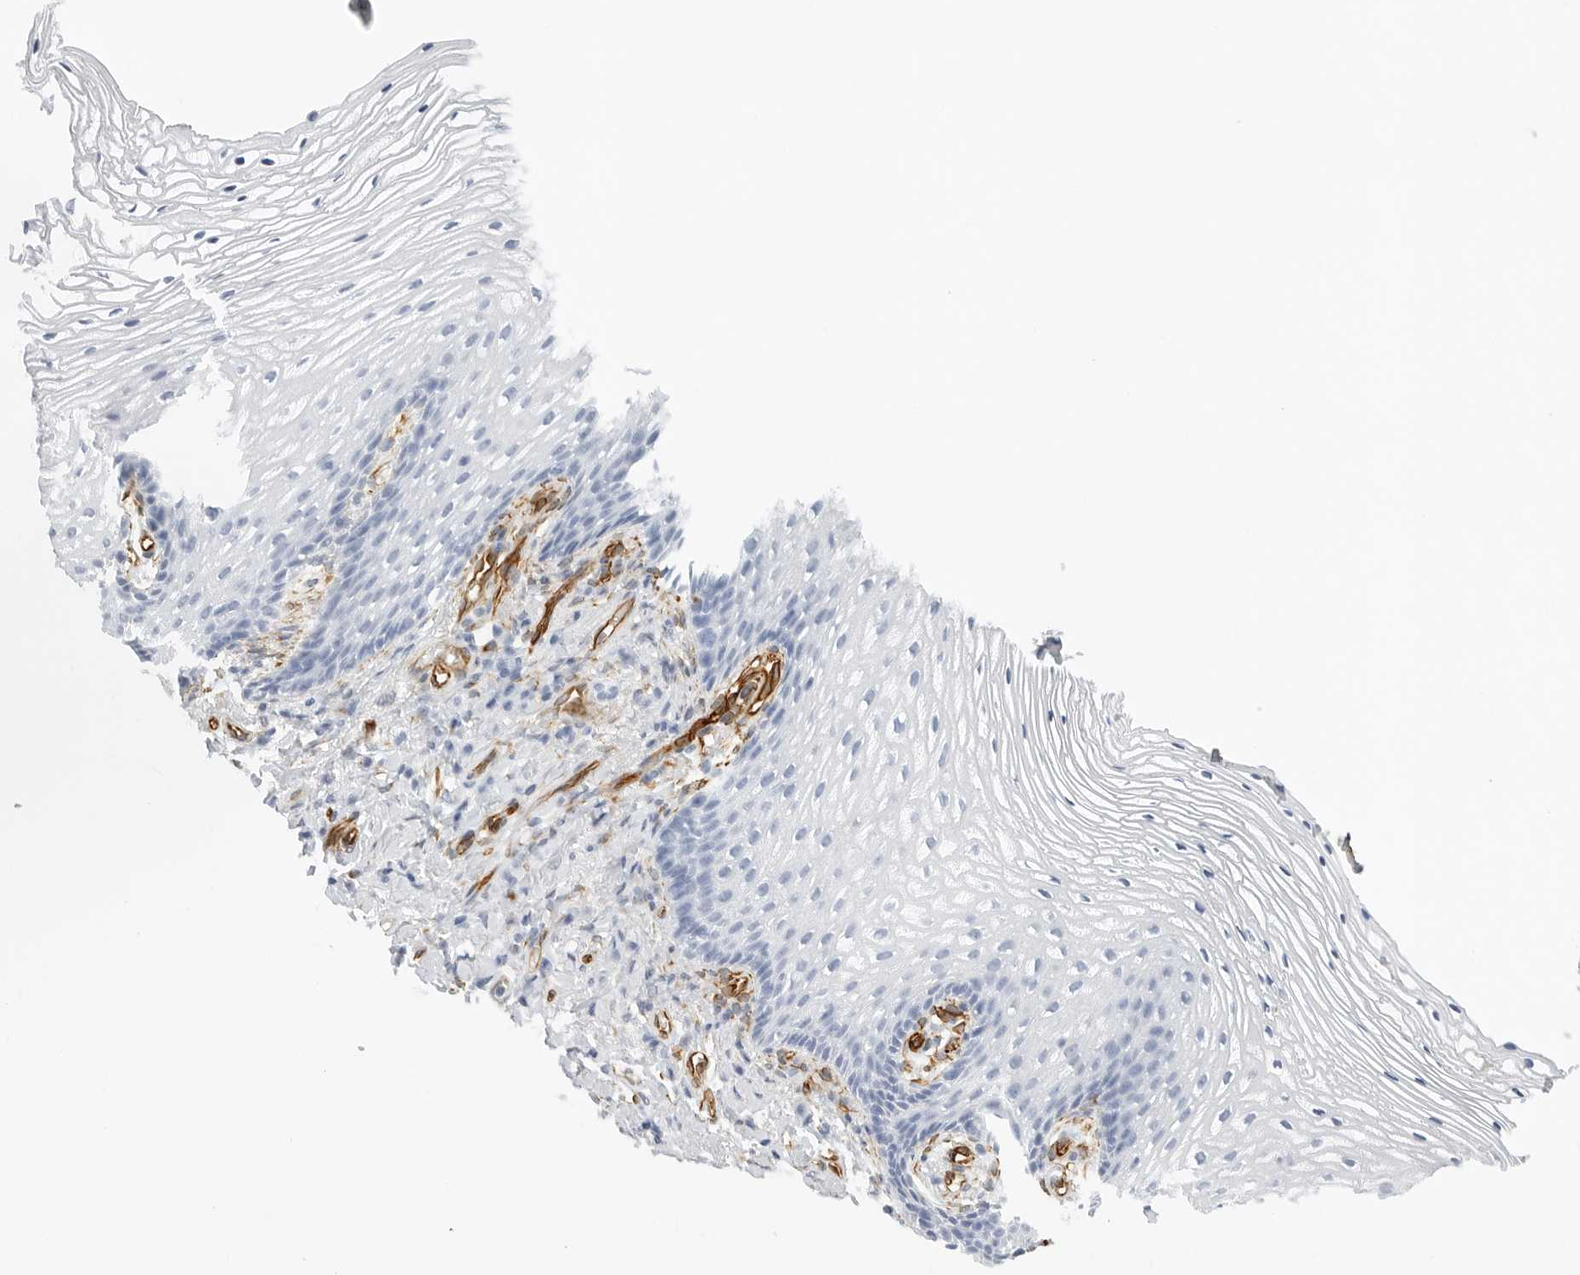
{"staining": {"intensity": "negative", "quantity": "none", "location": "none"}, "tissue": "vagina", "cell_type": "Squamous epithelial cells", "image_type": "normal", "snomed": [{"axis": "morphology", "description": "Normal tissue, NOS"}, {"axis": "topography", "description": "Vagina"}], "caption": "High magnification brightfield microscopy of normal vagina stained with DAB (3,3'-diaminobenzidine) (brown) and counterstained with hematoxylin (blue): squamous epithelial cells show no significant staining. (Immunohistochemistry (ihc), brightfield microscopy, high magnification).", "gene": "NES", "patient": {"sex": "female", "age": 60}}